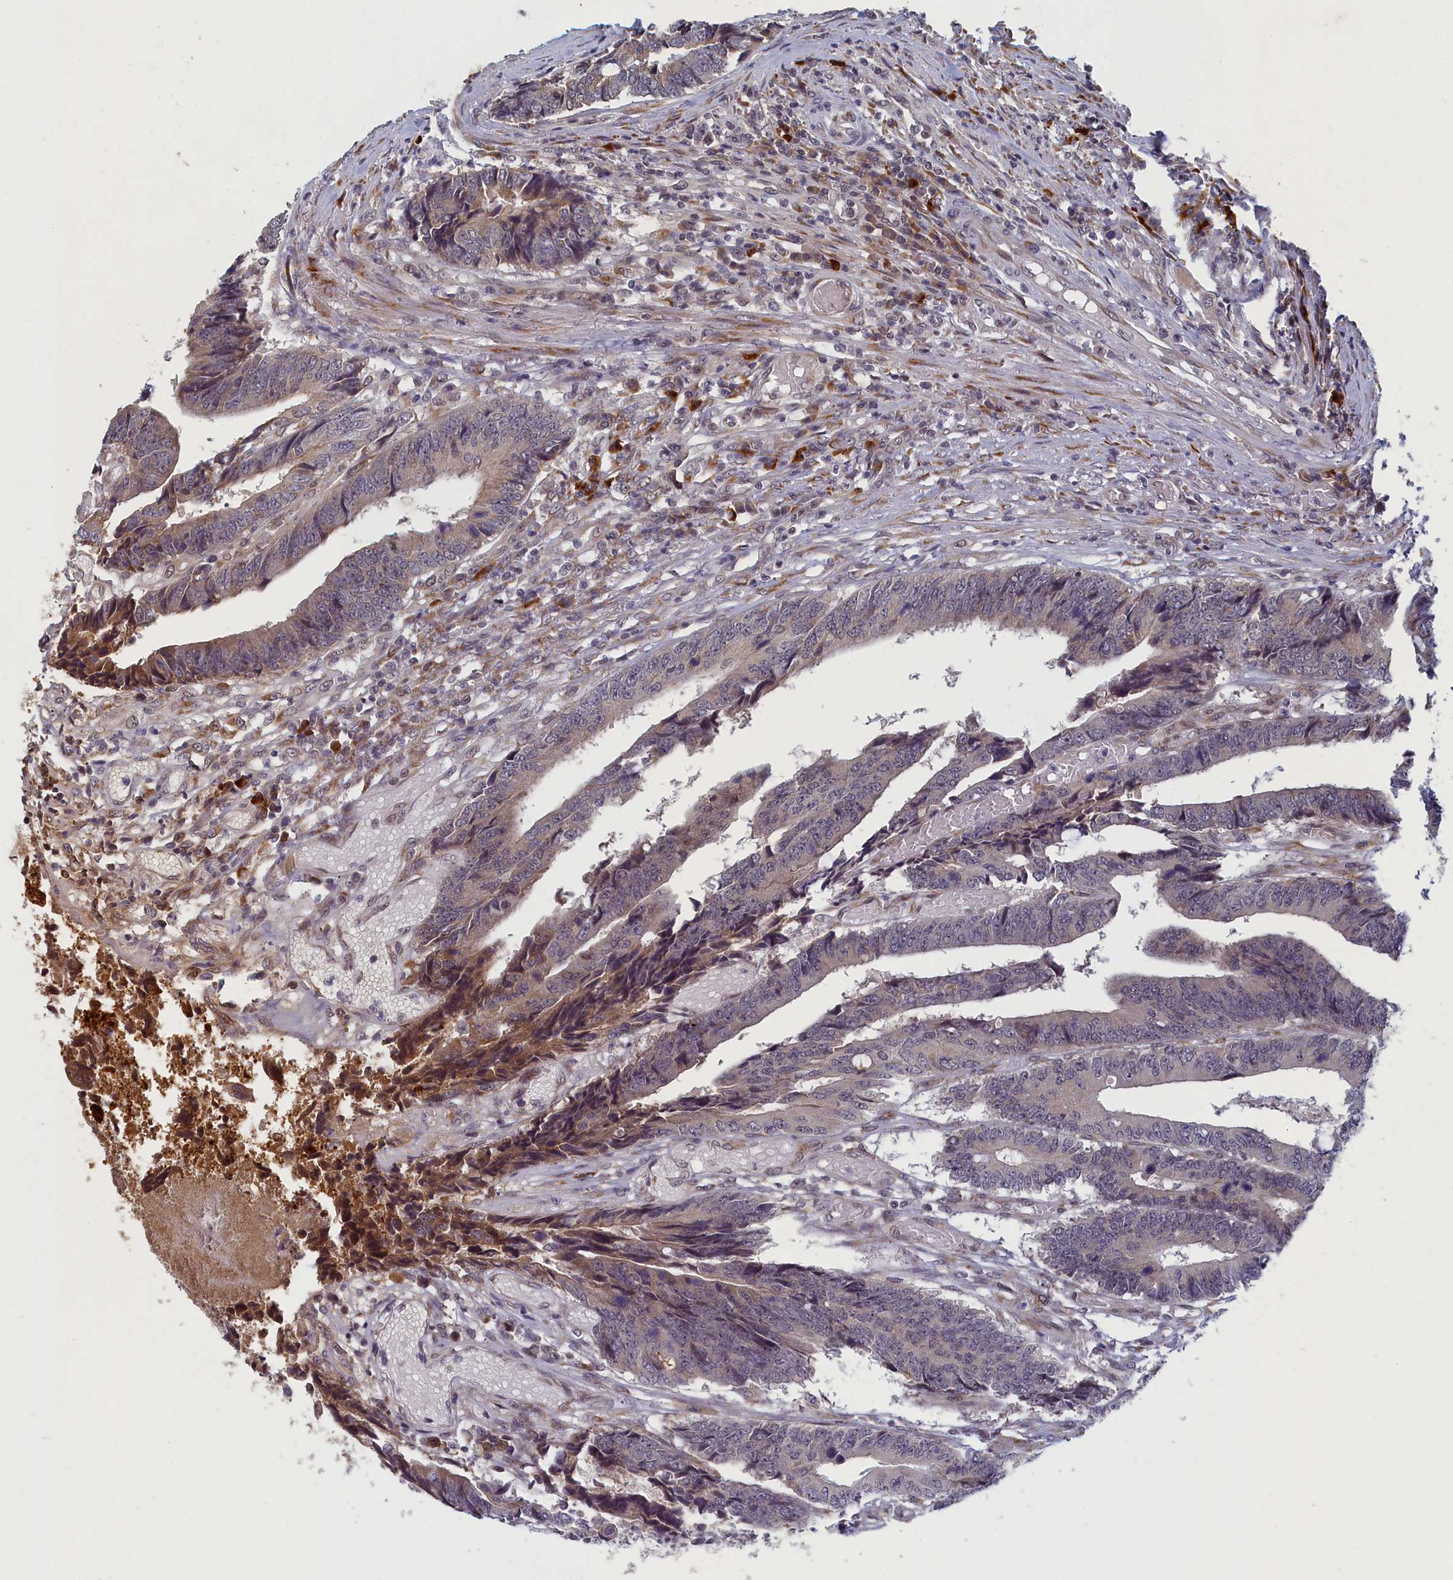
{"staining": {"intensity": "moderate", "quantity": "<25%", "location": "cytoplasmic/membranous,nuclear"}, "tissue": "colorectal cancer", "cell_type": "Tumor cells", "image_type": "cancer", "snomed": [{"axis": "morphology", "description": "Adenocarcinoma, NOS"}, {"axis": "topography", "description": "Rectum"}], "caption": "A brown stain highlights moderate cytoplasmic/membranous and nuclear staining of a protein in colorectal cancer (adenocarcinoma) tumor cells.", "gene": "DNAJC17", "patient": {"sex": "male", "age": 84}}